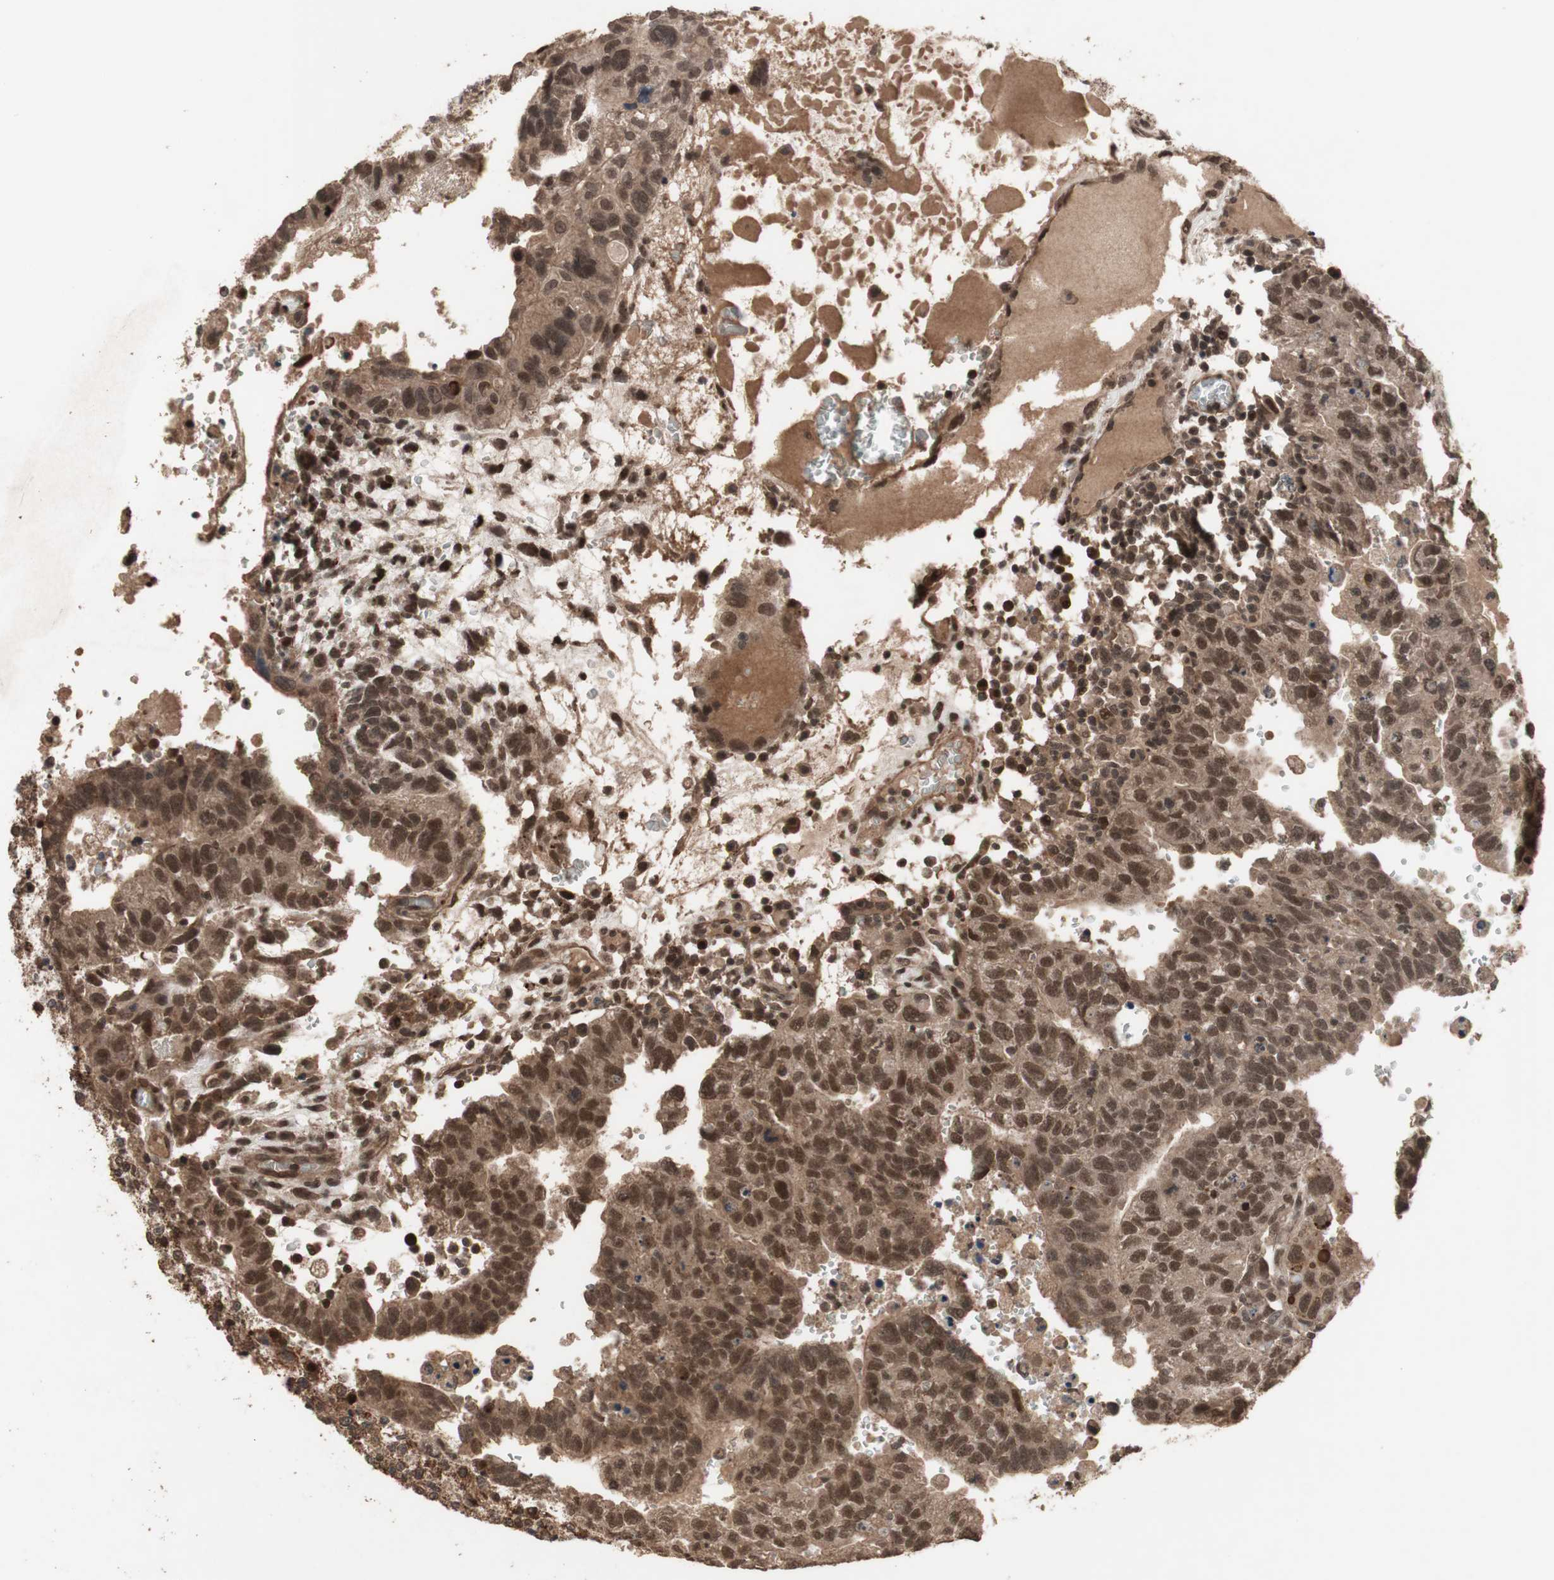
{"staining": {"intensity": "moderate", "quantity": ">75%", "location": "cytoplasmic/membranous,nuclear"}, "tissue": "testis cancer", "cell_type": "Tumor cells", "image_type": "cancer", "snomed": [{"axis": "morphology", "description": "Seminoma, NOS"}, {"axis": "morphology", "description": "Carcinoma, Embryonal, NOS"}, {"axis": "topography", "description": "Testis"}], "caption": "Immunohistochemical staining of human testis seminoma demonstrates medium levels of moderate cytoplasmic/membranous and nuclear protein positivity in approximately >75% of tumor cells. (brown staining indicates protein expression, while blue staining denotes nuclei).", "gene": "KANSL1", "patient": {"sex": "male", "age": 52}}